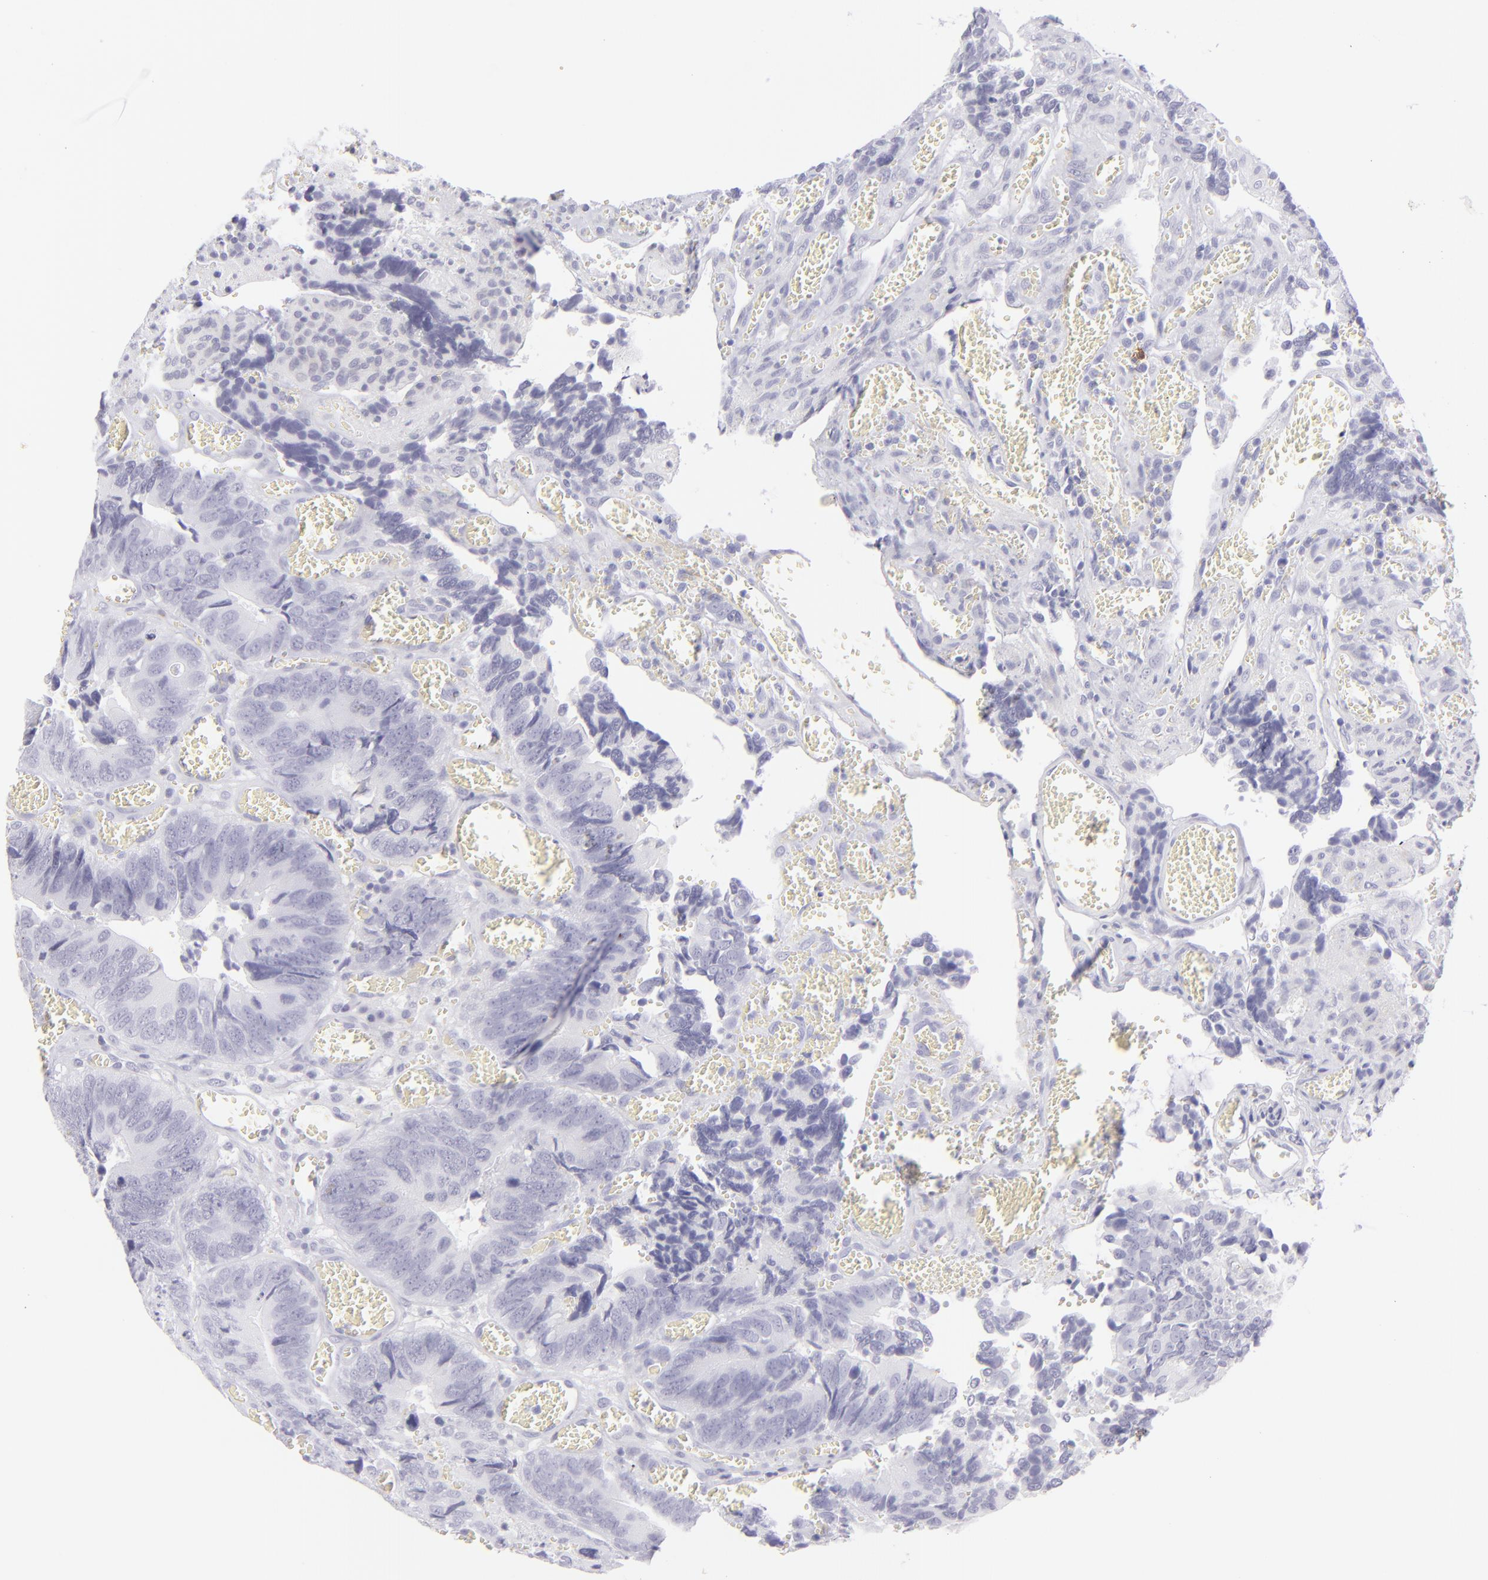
{"staining": {"intensity": "negative", "quantity": "none", "location": "none"}, "tissue": "colorectal cancer", "cell_type": "Tumor cells", "image_type": "cancer", "snomed": [{"axis": "morphology", "description": "Adenocarcinoma, NOS"}, {"axis": "topography", "description": "Colon"}], "caption": "This histopathology image is of colorectal cancer stained with immunohistochemistry (IHC) to label a protein in brown with the nuclei are counter-stained blue. There is no positivity in tumor cells.", "gene": "FCER2", "patient": {"sex": "male", "age": 72}}